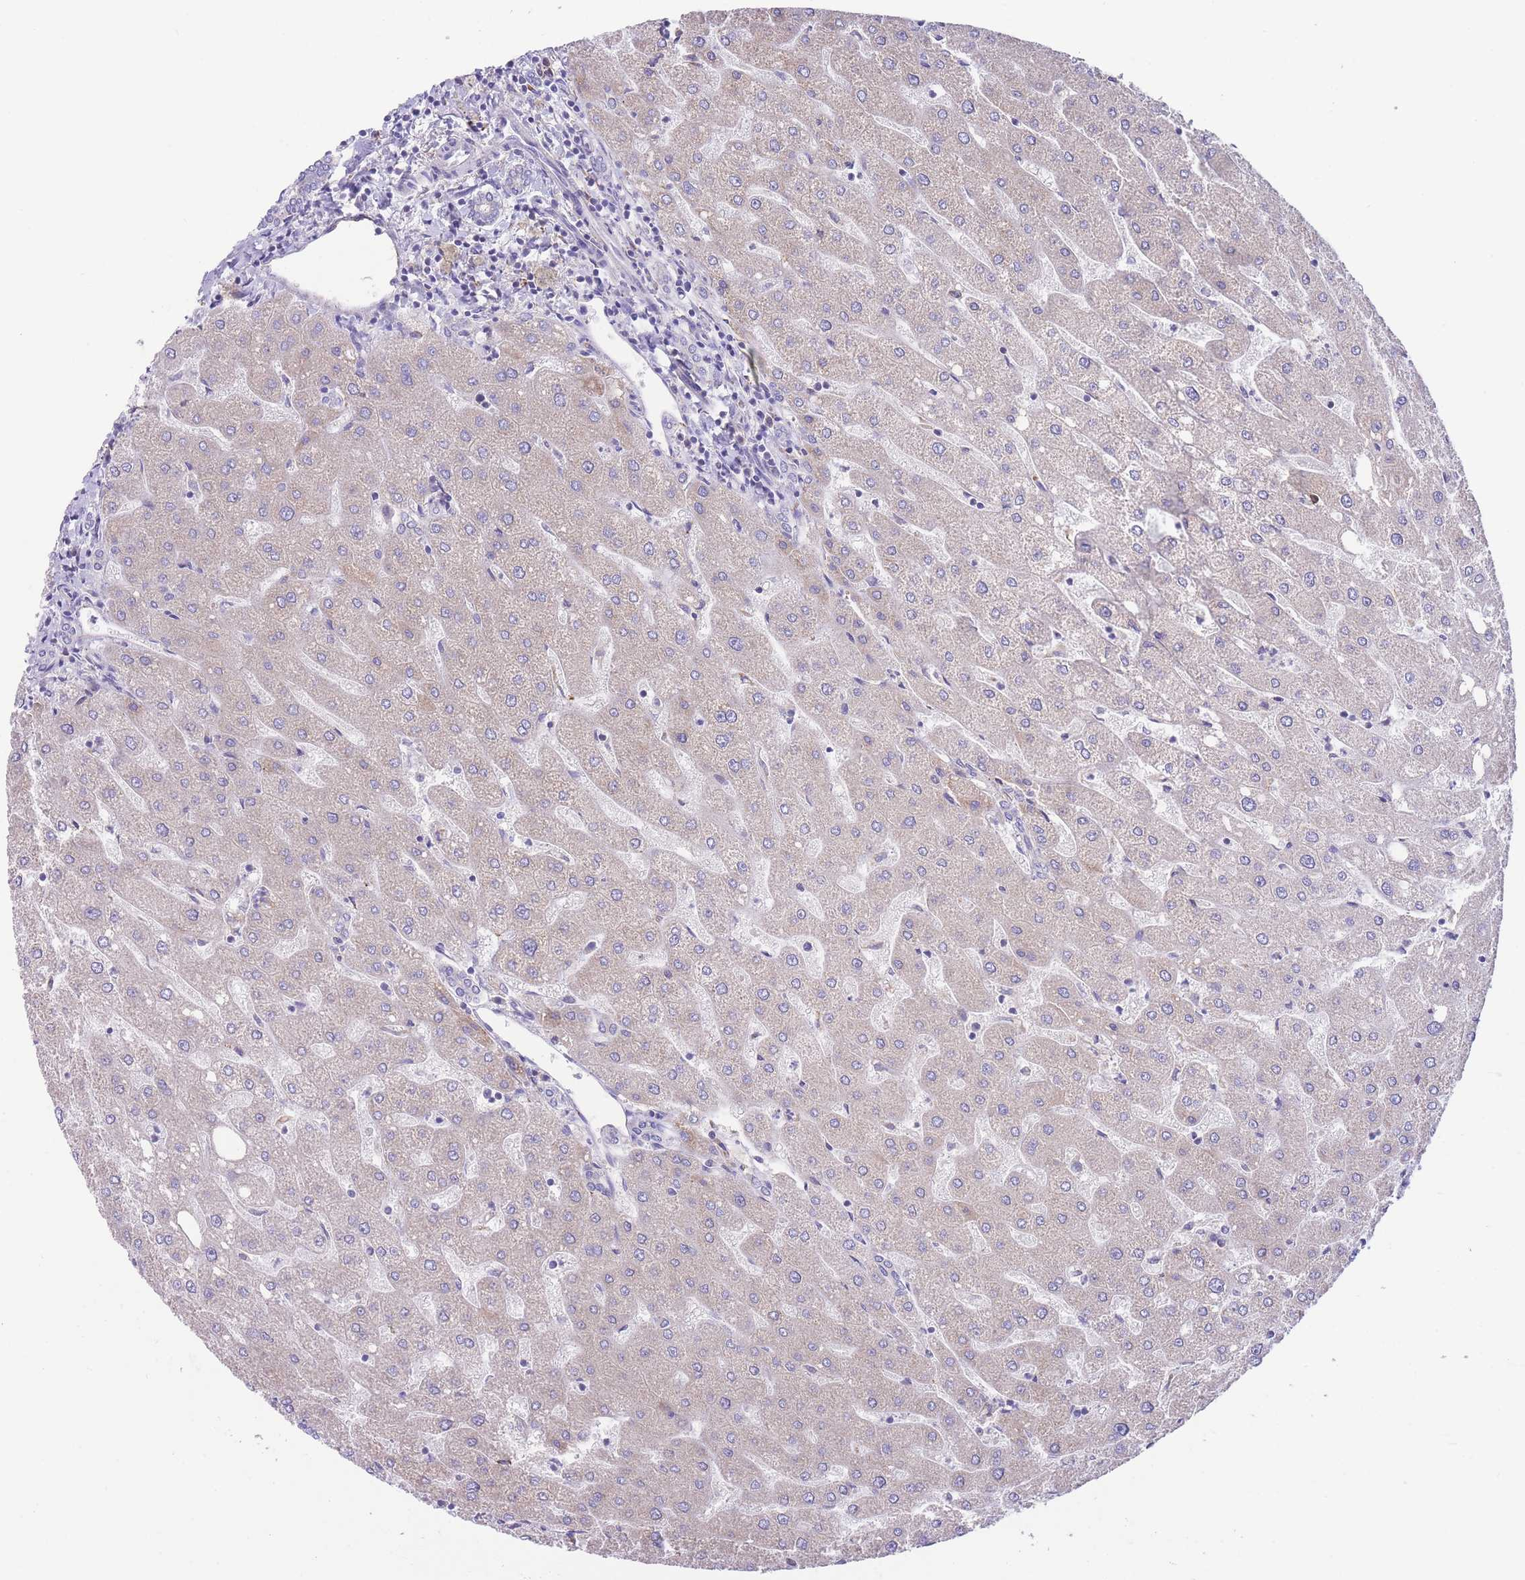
{"staining": {"intensity": "negative", "quantity": "none", "location": "none"}, "tissue": "liver", "cell_type": "Cholangiocytes", "image_type": "normal", "snomed": [{"axis": "morphology", "description": "Normal tissue, NOS"}, {"axis": "topography", "description": "Liver"}], "caption": "Immunohistochemistry image of unremarkable liver: liver stained with DAB (3,3'-diaminobenzidine) reveals no significant protein staining in cholangiocytes. The staining is performed using DAB (3,3'-diaminobenzidine) brown chromogen with nuclei counter-stained in using hematoxylin.", "gene": "DET1", "patient": {"sex": "male", "age": 67}}